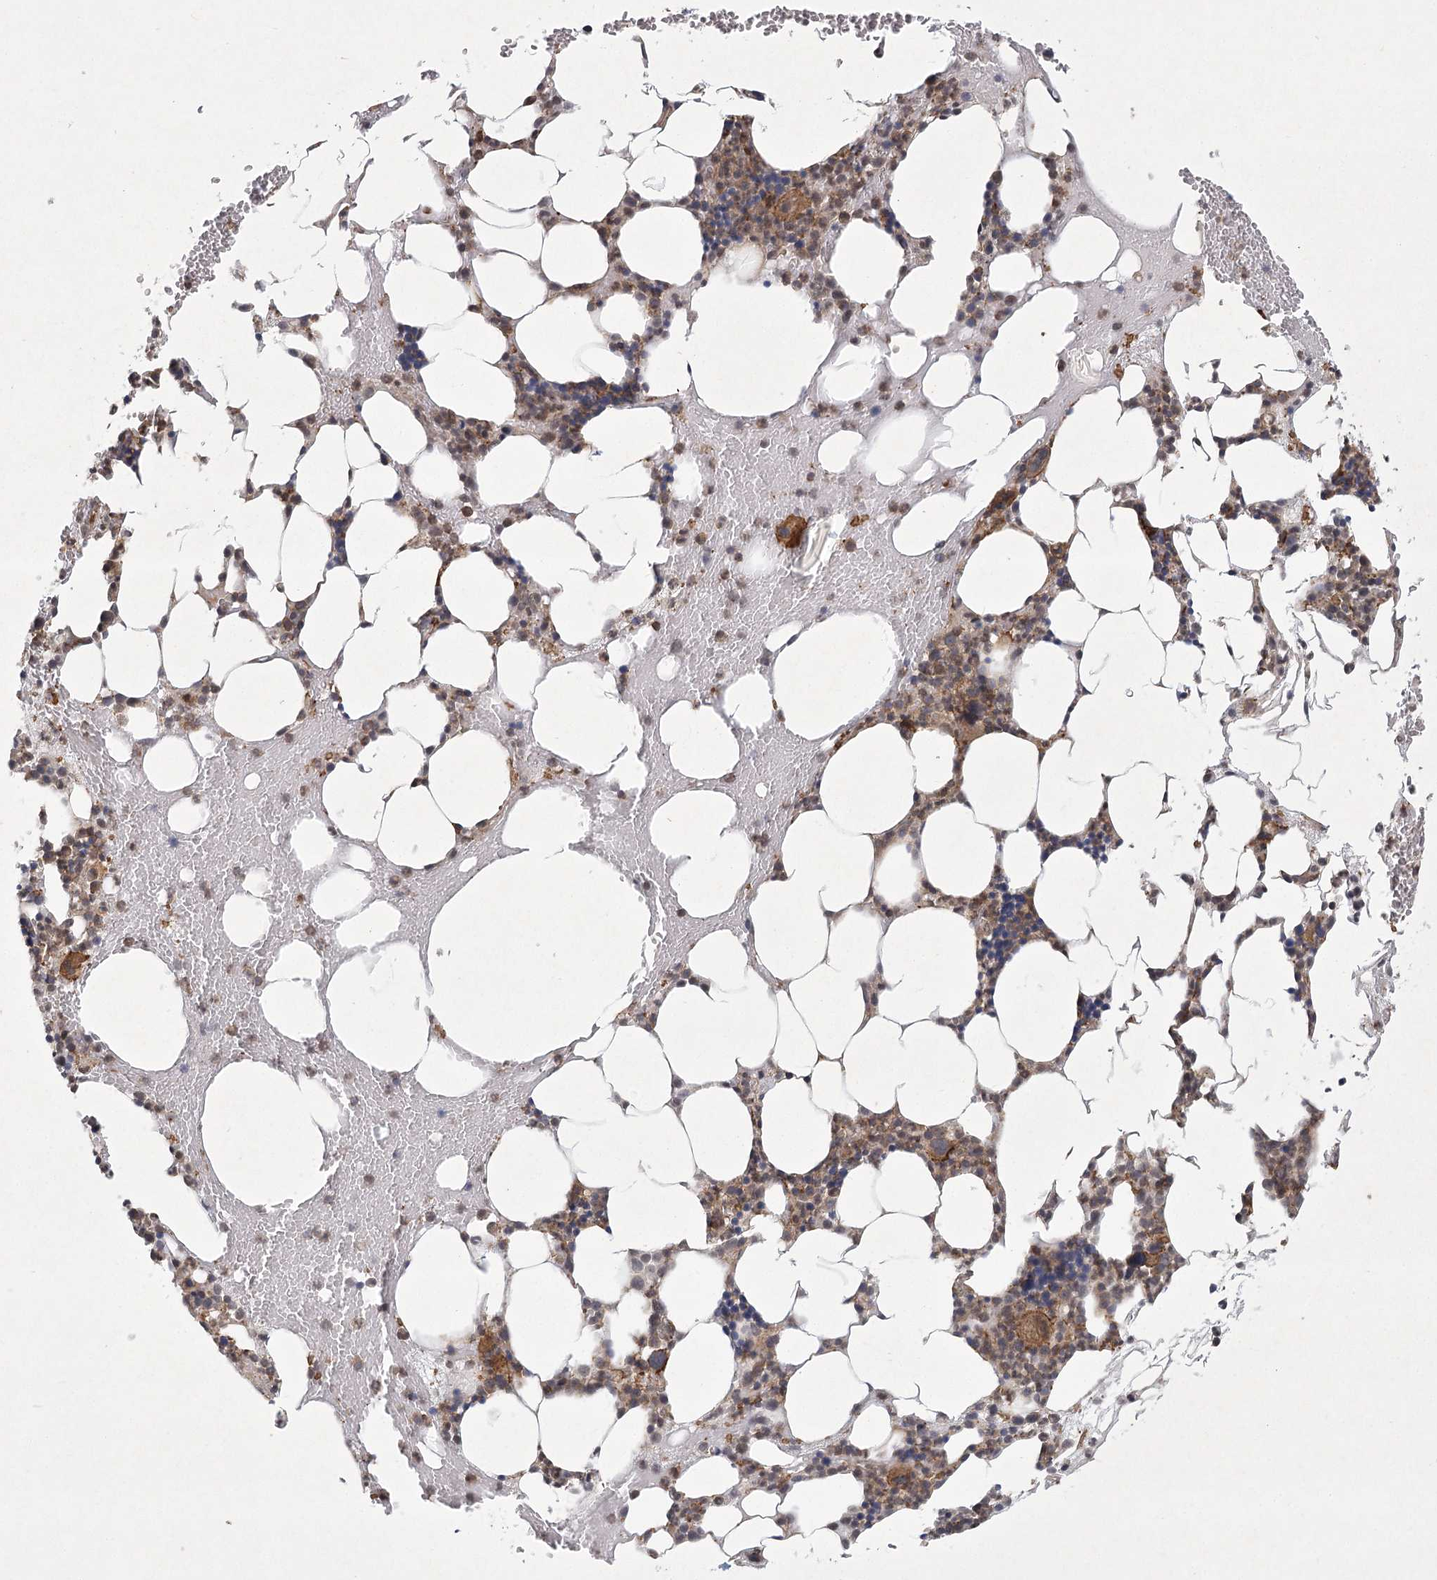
{"staining": {"intensity": "moderate", "quantity": "<25%", "location": "cytoplasmic/membranous"}, "tissue": "bone marrow", "cell_type": "Hematopoietic cells", "image_type": "normal", "snomed": [{"axis": "morphology", "description": "Normal tissue, NOS"}, {"axis": "morphology", "description": "Inflammation, NOS"}, {"axis": "topography", "description": "Bone marrow"}], "caption": "High-magnification brightfield microscopy of unremarkable bone marrow stained with DAB (brown) and counterstained with hematoxylin (blue). hematopoietic cells exhibit moderate cytoplasmic/membranous expression is appreciated in about<25% of cells.", "gene": "MEPE", "patient": {"sex": "female", "age": 78}}